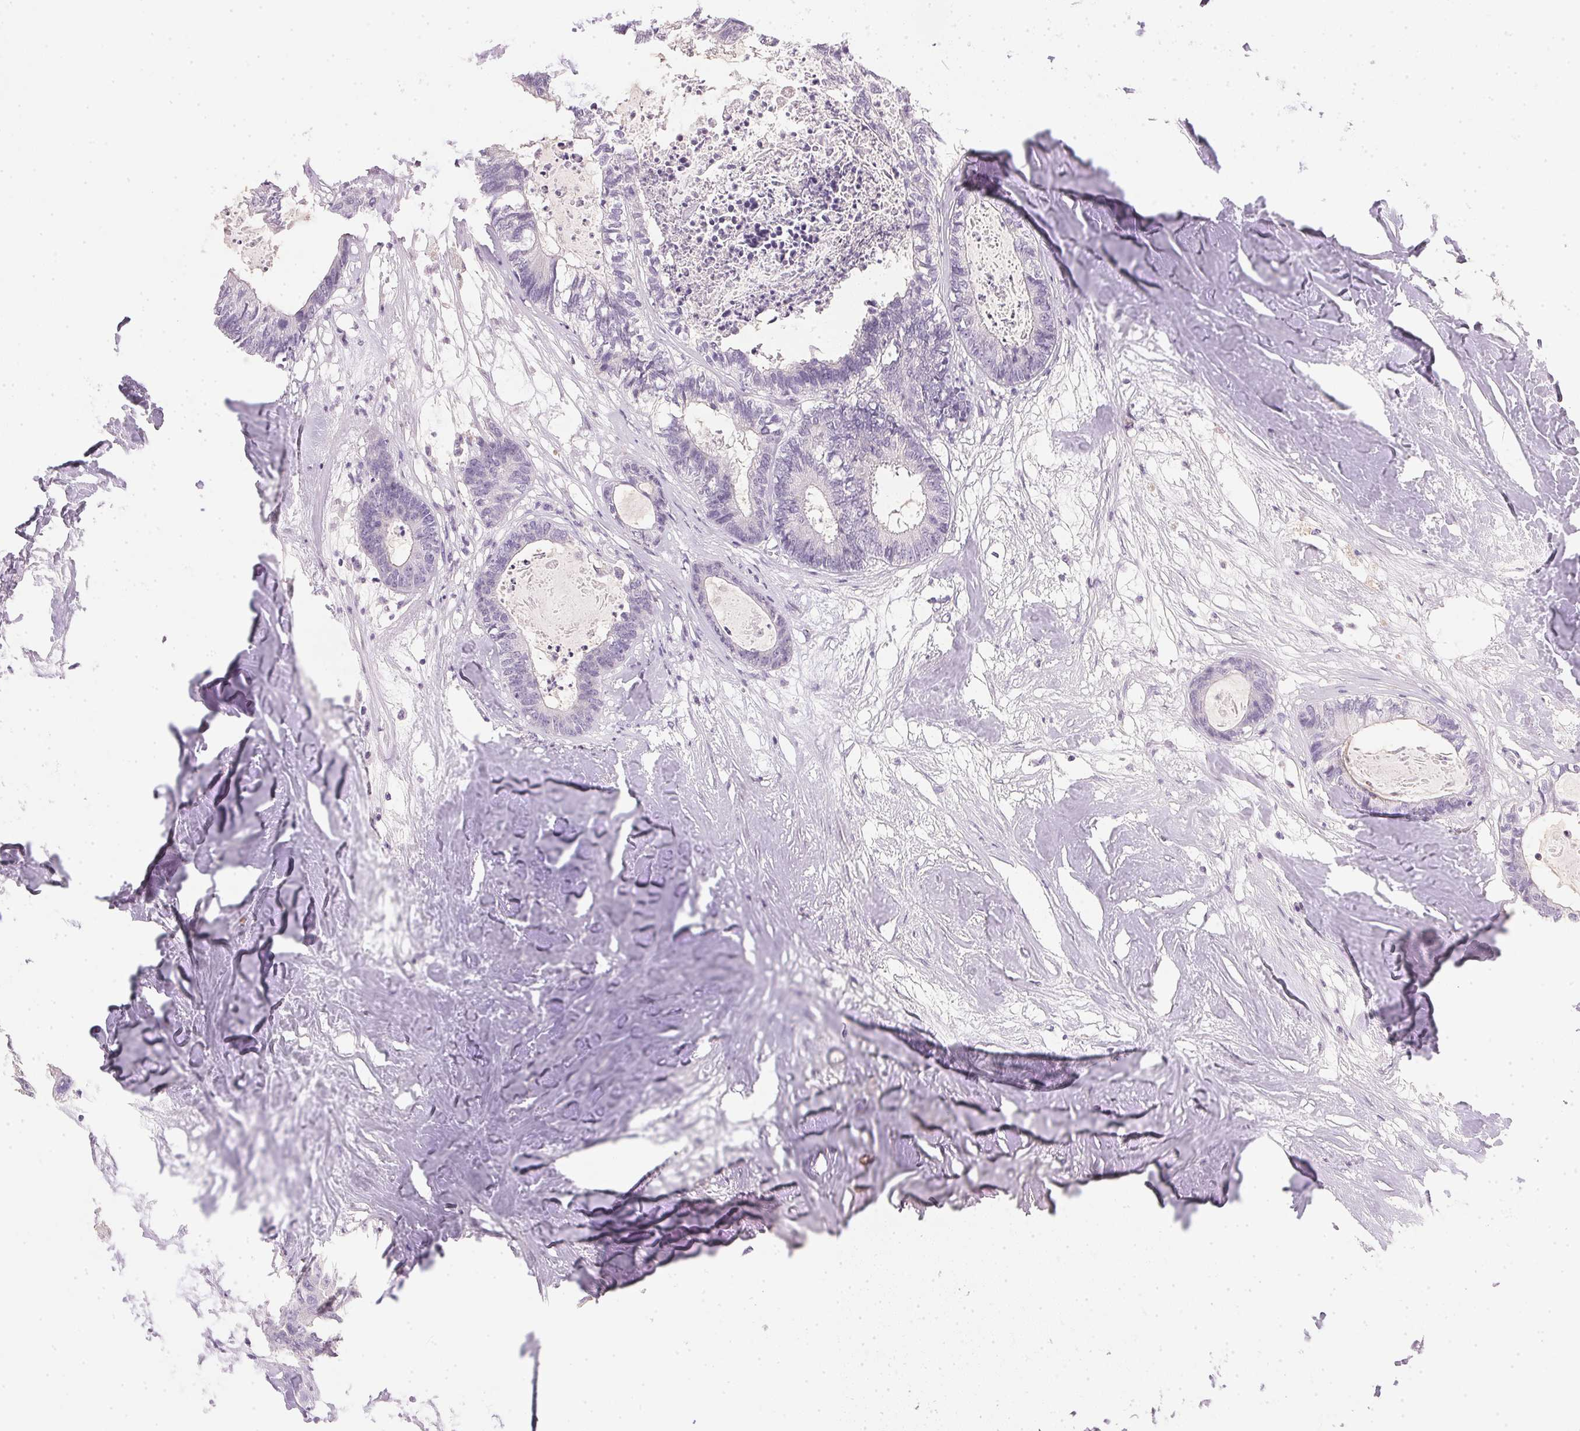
{"staining": {"intensity": "negative", "quantity": "none", "location": "none"}, "tissue": "colorectal cancer", "cell_type": "Tumor cells", "image_type": "cancer", "snomed": [{"axis": "morphology", "description": "Adenocarcinoma, NOS"}, {"axis": "topography", "description": "Colon"}, {"axis": "topography", "description": "Rectum"}], "caption": "Human adenocarcinoma (colorectal) stained for a protein using IHC demonstrates no expression in tumor cells.", "gene": "IGFBP1", "patient": {"sex": "male", "age": 57}}